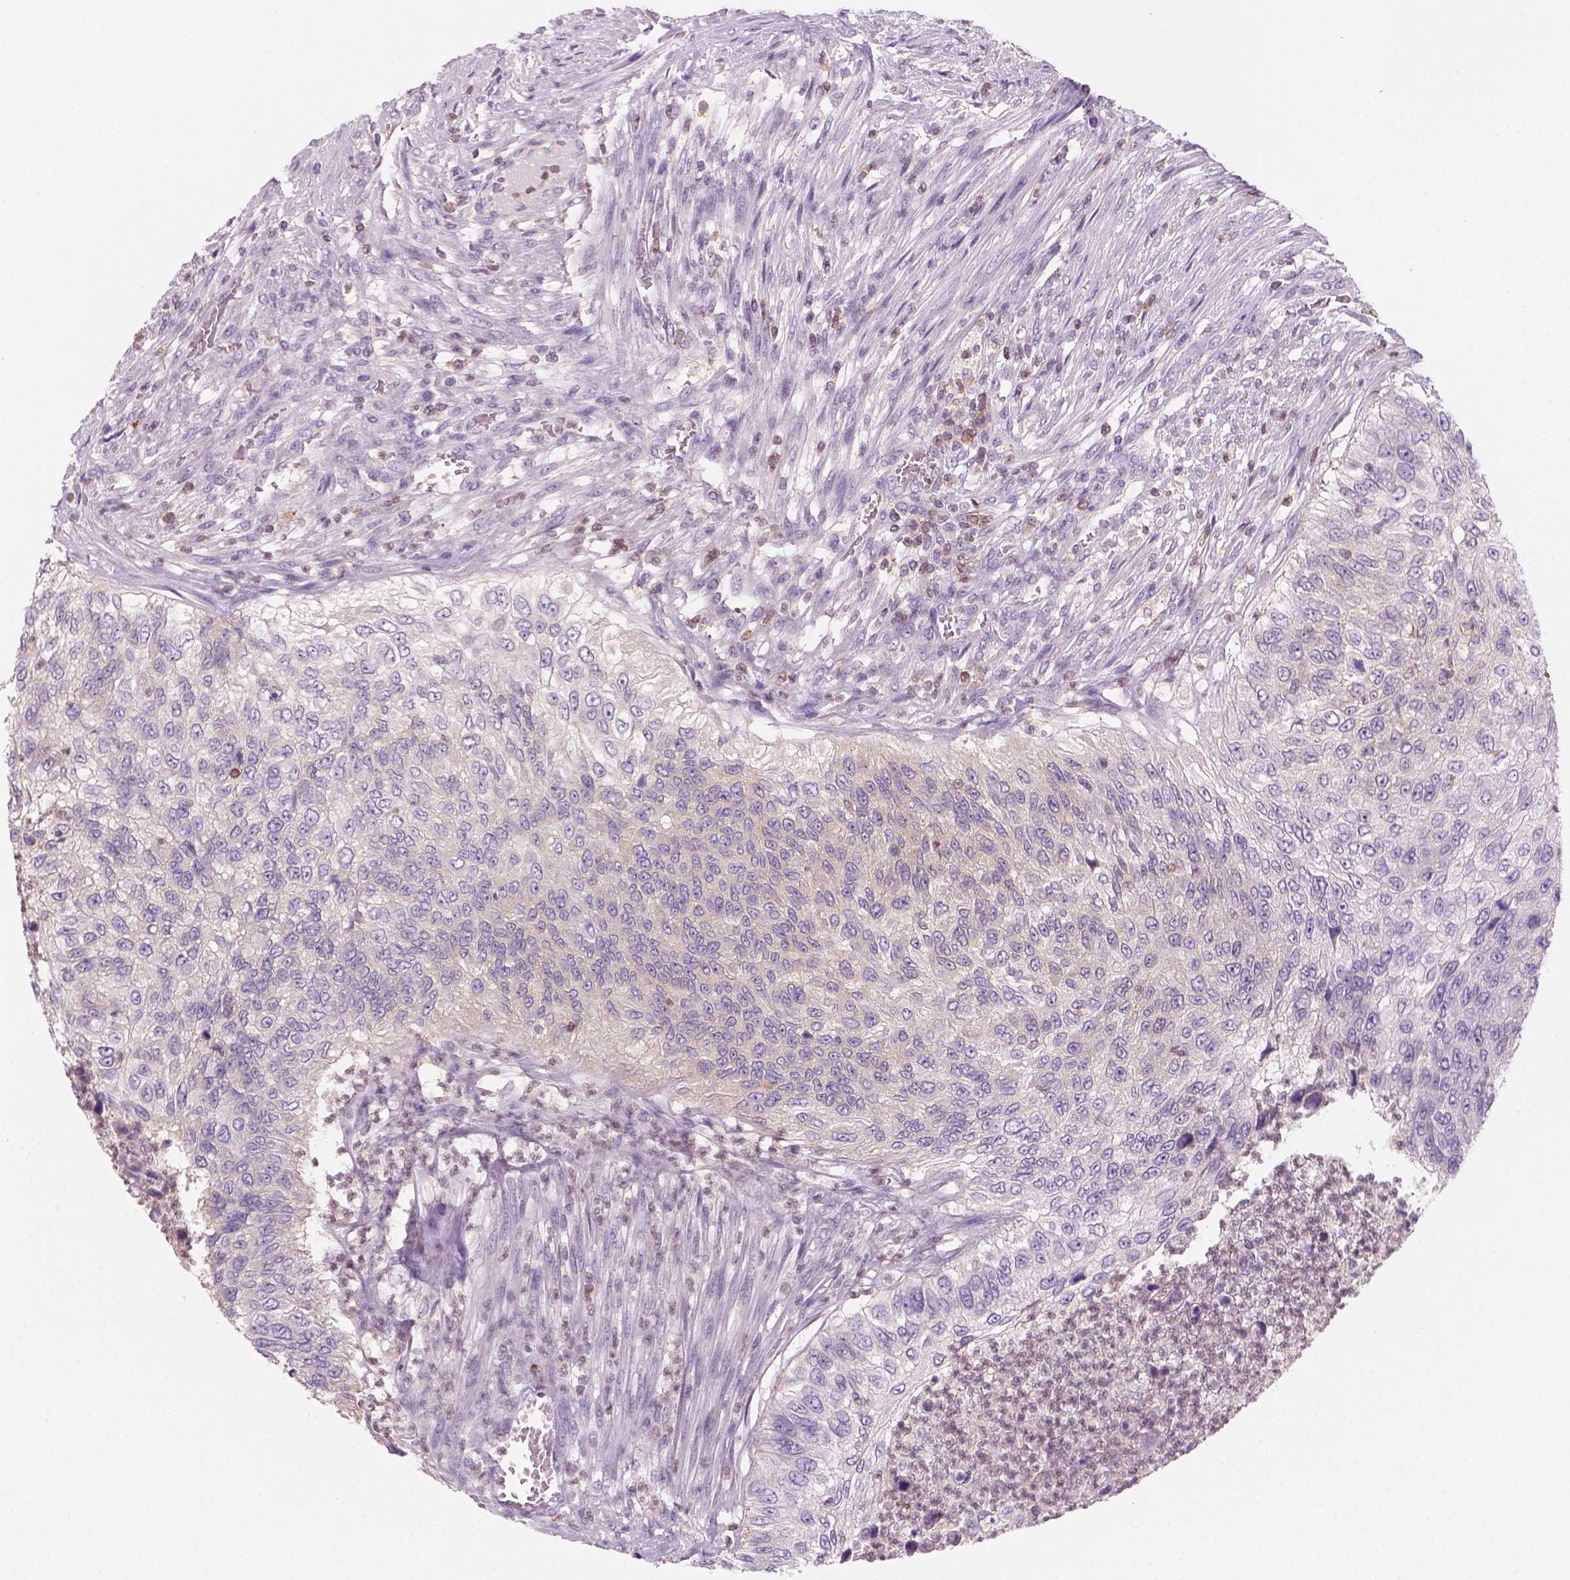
{"staining": {"intensity": "negative", "quantity": "none", "location": "none"}, "tissue": "urothelial cancer", "cell_type": "Tumor cells", "image_type": "cancer", "snomed": [{"axis": "morphology", "description": "Urothelial carcinoma, High grade"}, {"axis": "topography", "description": "Urinary bladder"}], "caption": "IHC photomicrograph of neoplastic tissue: urothelial carcinoma (high-grade) stained with DAB demonstrates no significant protein staining in tumor cells.", "gene": "GOT1", "patient": {"sex": "female", "age": 60}}